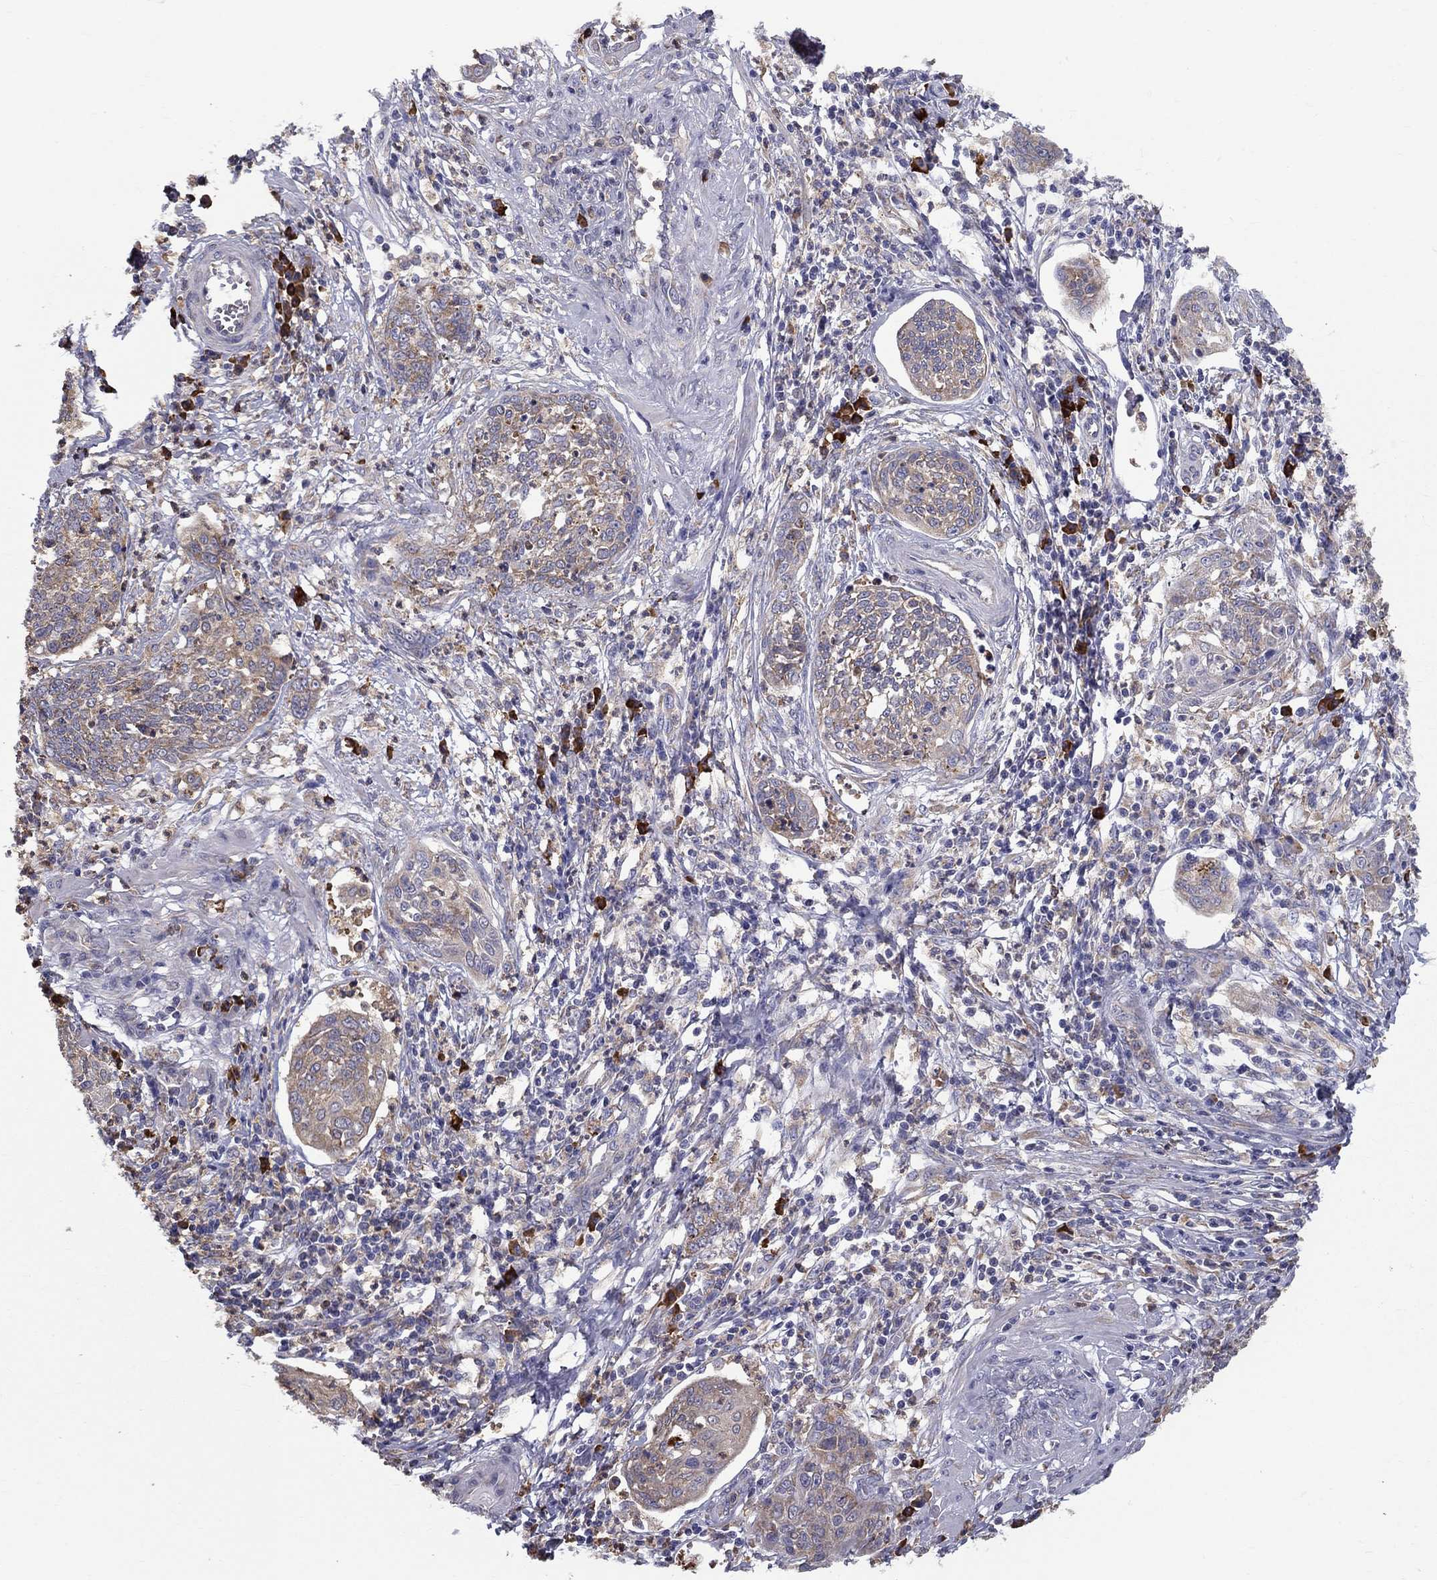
{"staining": {"intensity": "negative", "quantity": "none", "location": "none"}, "tissue": "cervical cancer", "cell_type": "Tumor cells", "image_type": "cancer", "snomed": [{"axis": "morphology", "description": "Squamous cell carcinoma, NOS"}, {"axis": "topography", "description": "Cervix"}], "caption": "Immunohistochemical staining of human cervical cancer (squamous cell carcinoma) shows no significant staining in tumor cells.", "gene": "PRDX4", "patient": {"sex": "female", "age": 34}}